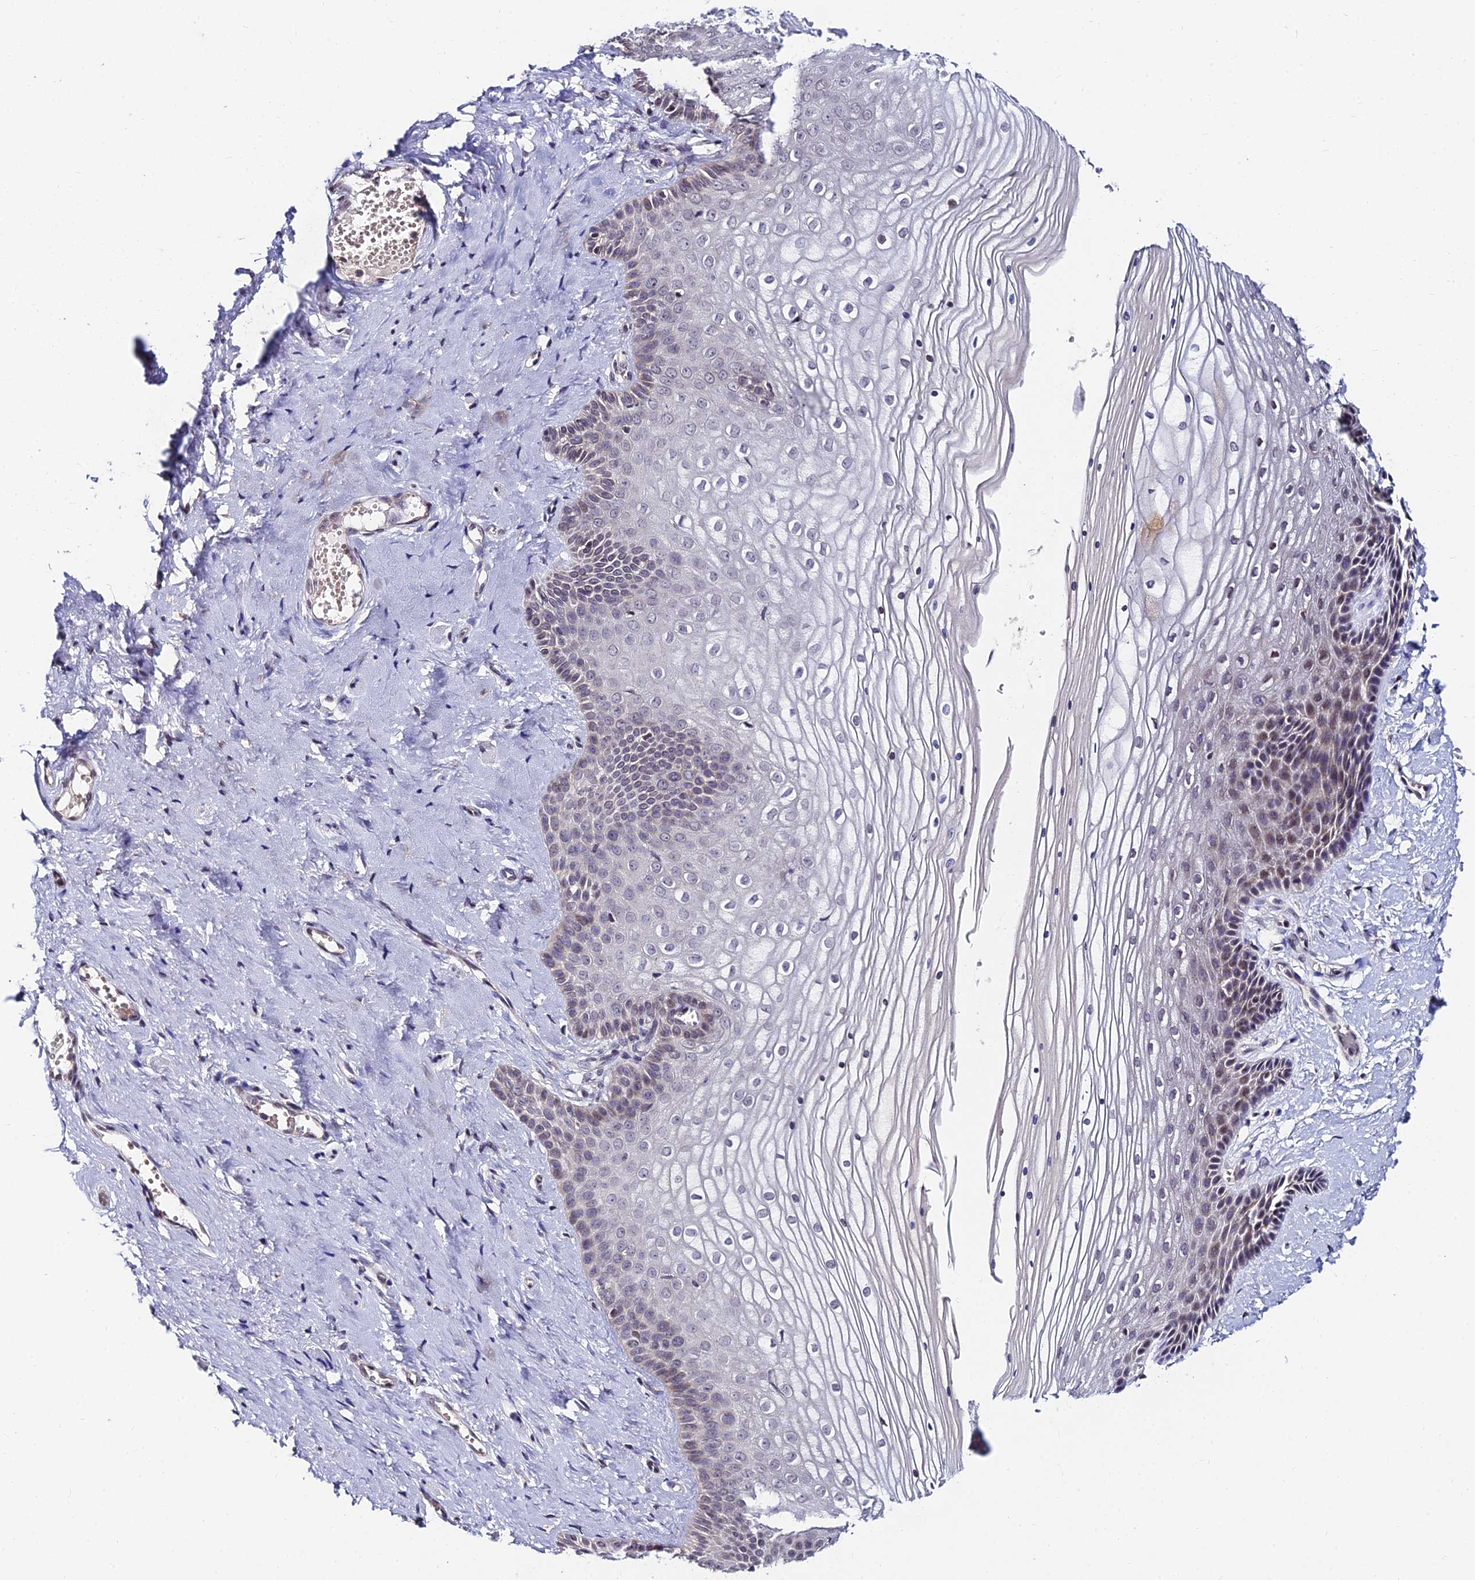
{"staining": {"intensity": "weak", "quantity": "<25%", "location": "nuclear"}, "tissue": "vagina", "cell_type": "Squamous epithelial cells", "image_type": "normal", "snomed": [{"axis": "morphology", "description": "Normal tissue, NOS"}, {"axis": "topography", "description": "Vagina"}, {"axis": "topography", "description": "Cervix"}], "caption": "IHC of unremarkable human vagina demonstrates no staining in squamous epithelial cells.", "gene": "CDNF", "patient": {"sex": "female", "age": 40}}